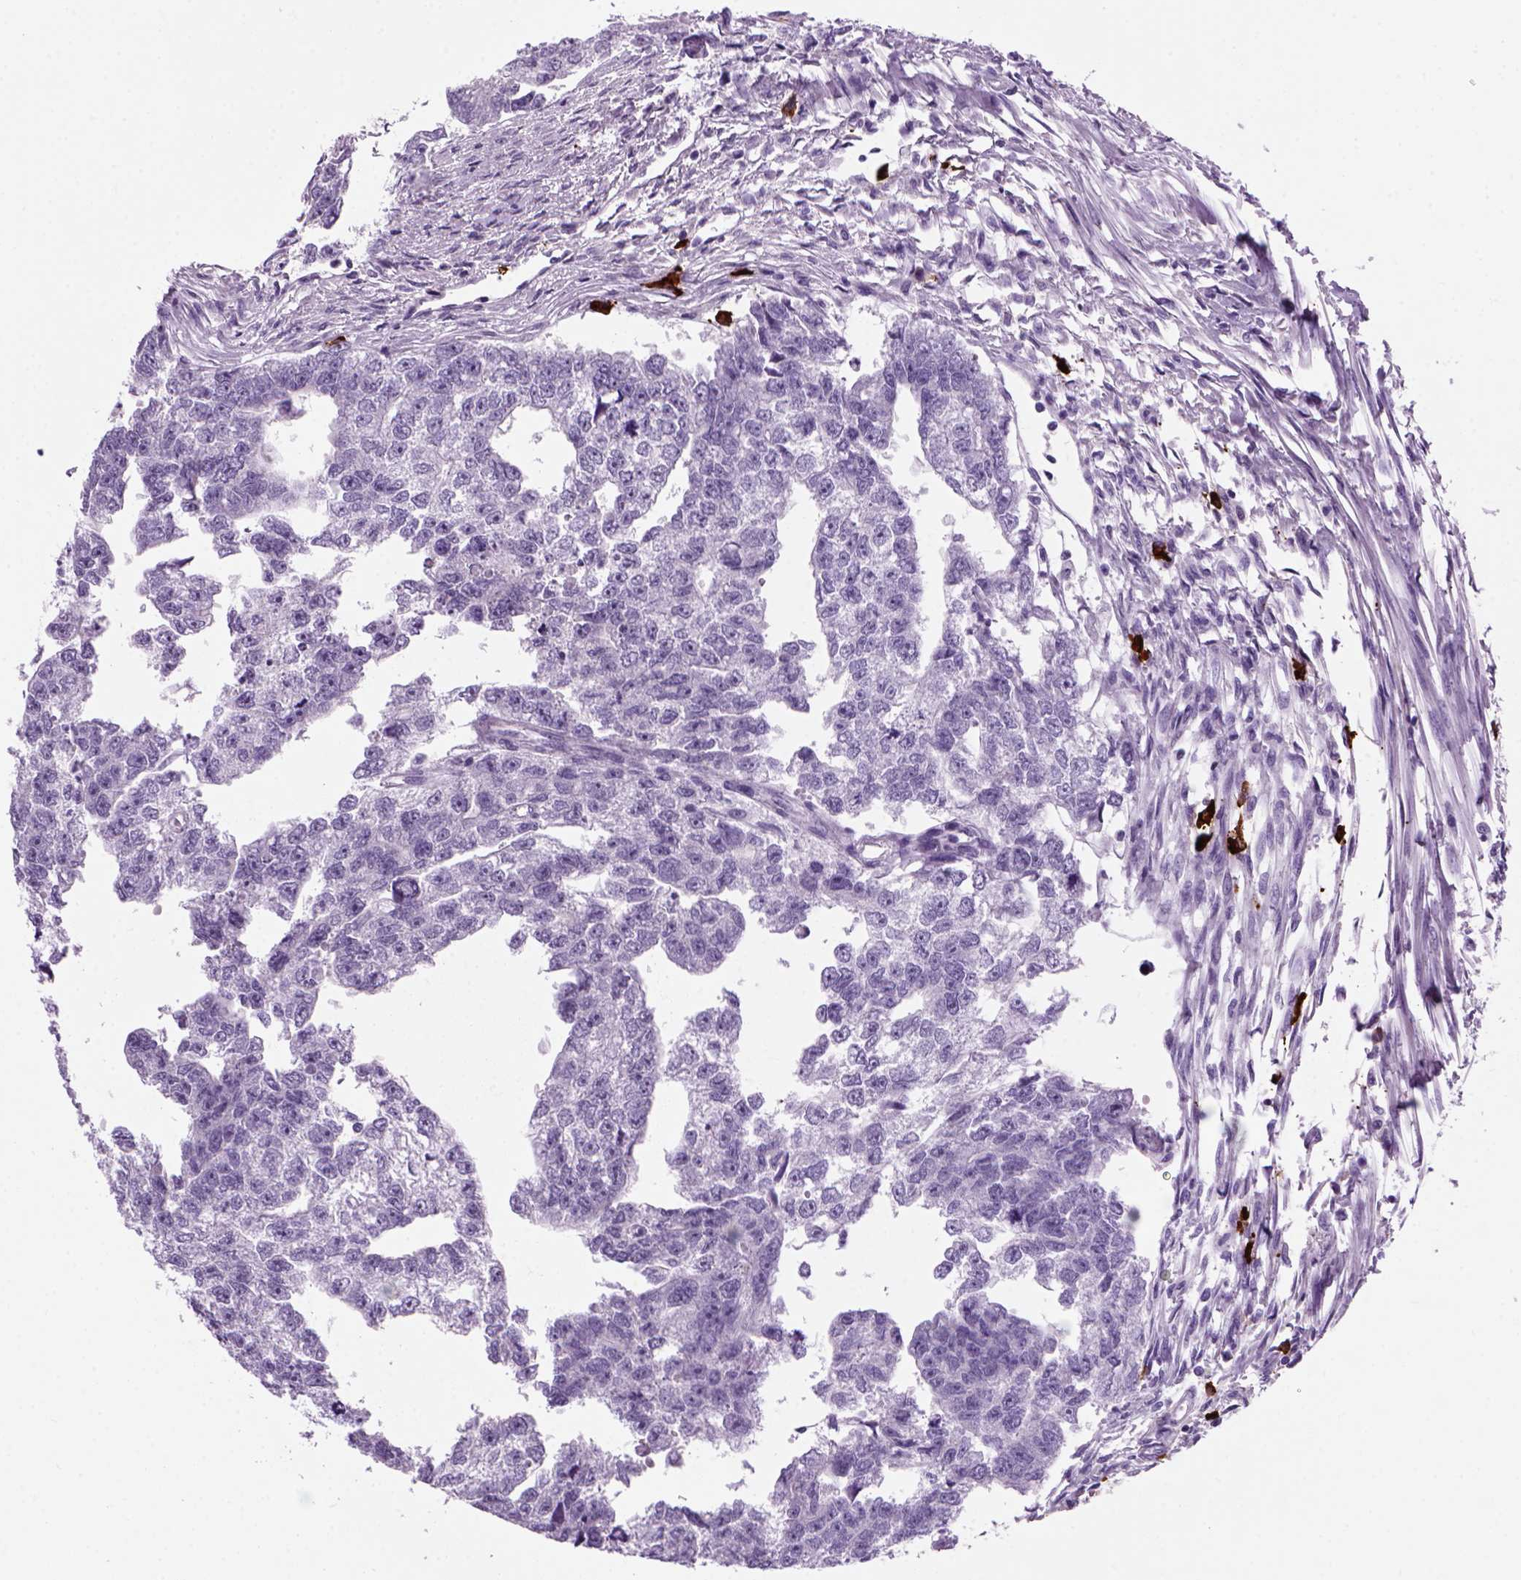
{"staining": {"intensity": "negative", "quantity": "none", "location": "none"}, "tissue": "testis cancer", "cell_type": "Tumor cells", "image_type": "cancer", "snomed": [{"axis": "morphology", "description": "Carcinoma, Embryonal, NOS"}, {"axis": "morphology", "description": "Teratoma, malignant, NOS"}, {"axis": "topography", "description": "Testis"}], "caption": "A high-resolution image shows immunohistochemistry staining of testis cancer (teratoma (malignant)), which exhibits no significant positivity in tumor cells.", "gene": "MZB1", "patient": {"sex": "male", "age": 44}}